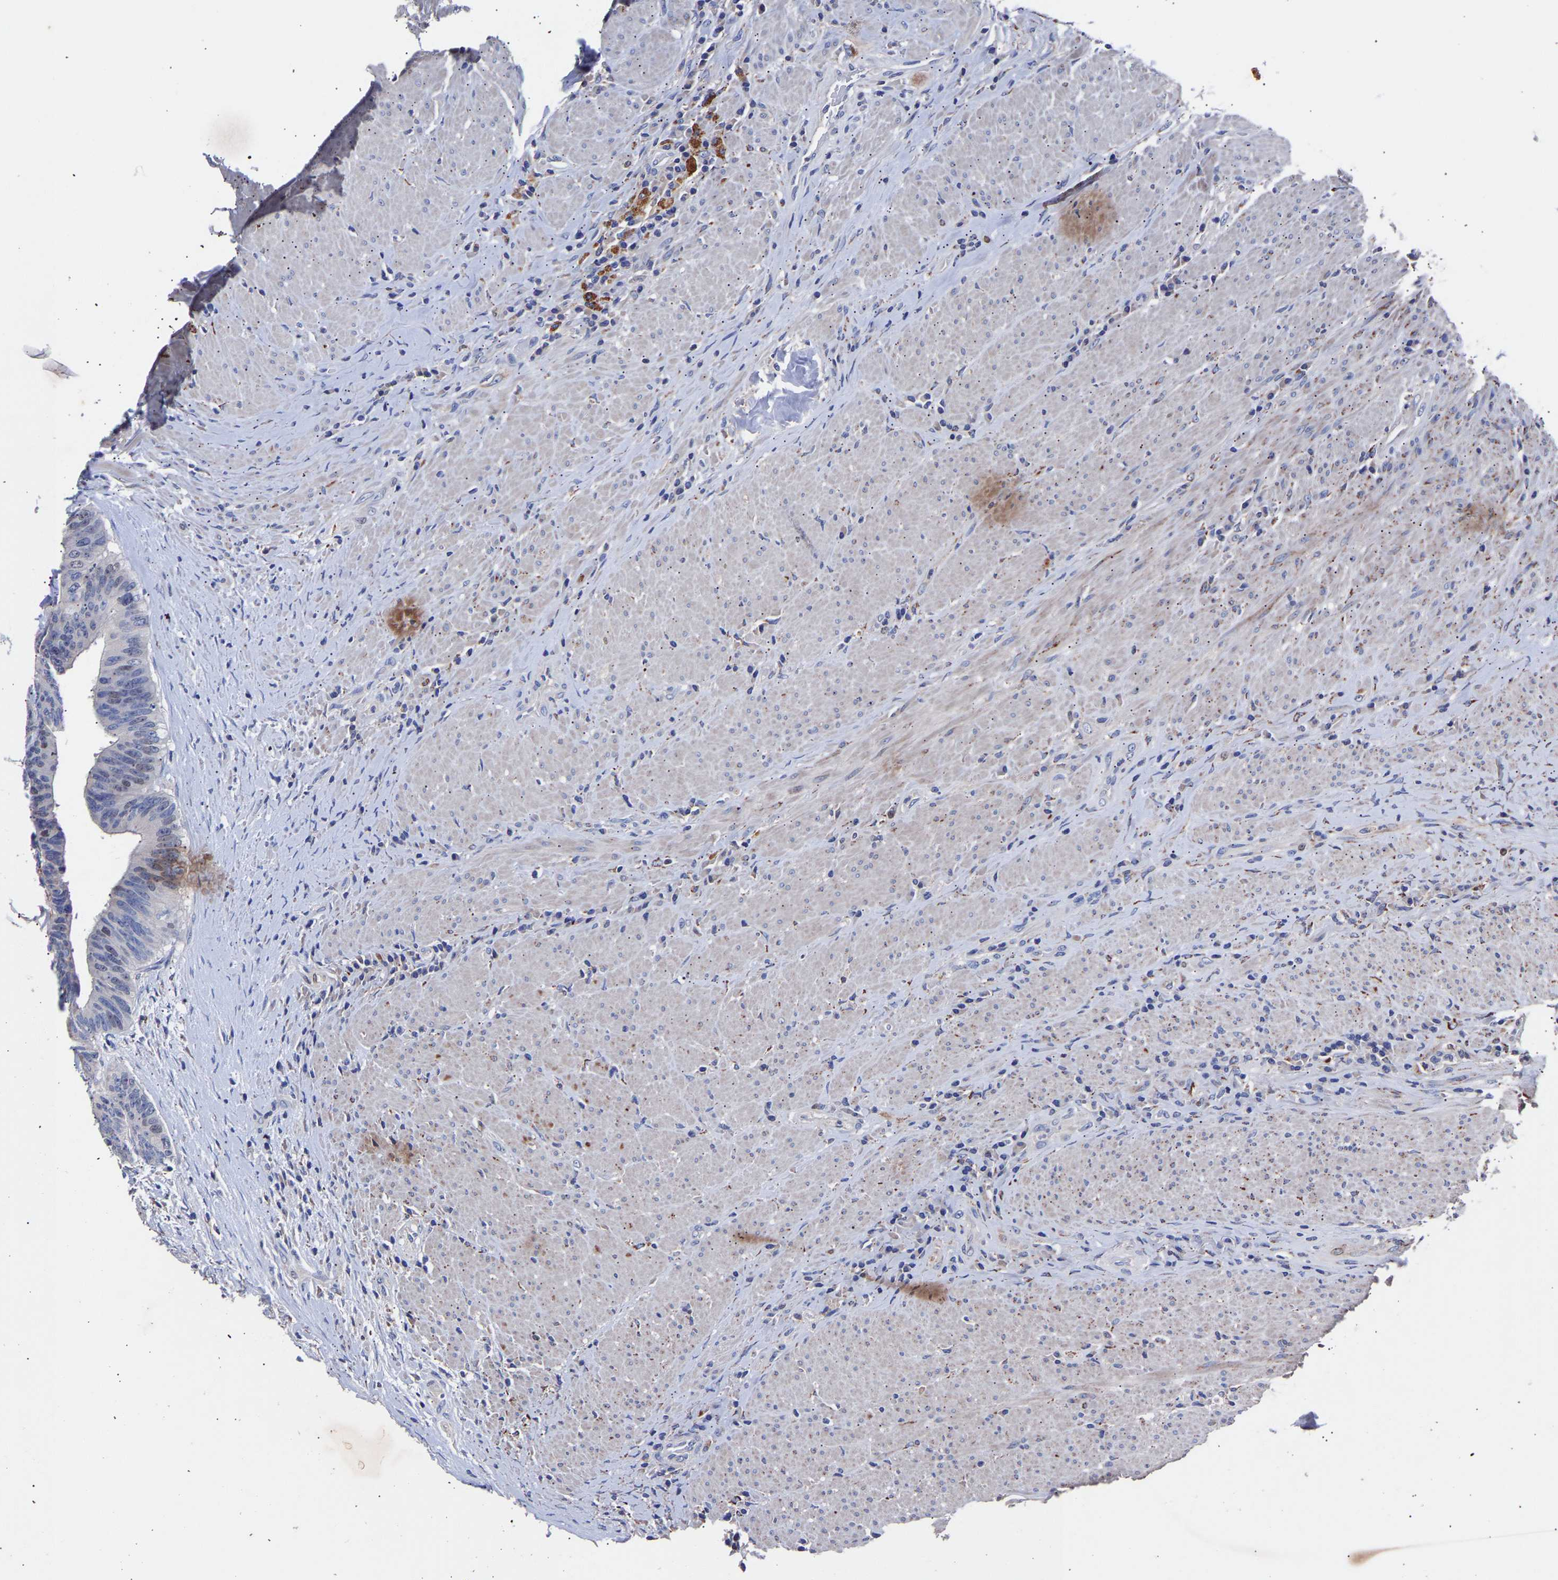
{"staining": {"intensity": "weak", "quantity": "<25%", "location": "cytoplasmic/membranous"}, "tissue": "colorectal cancer", "cell_type": "Tumor cells", "image_type": "cancer", "snomed": [{"axis": "morphology", "description": "Adenocarcinoma, NOS"}, {"axis": "topography", "description": "Rectum"}], "caption": "Colorectal adenocarcinoma was stained to show a protein in brown. There is no significant staining in tumor cells.", "gene": "SEM1", "patient": {"sex": "male", "age": 72}}